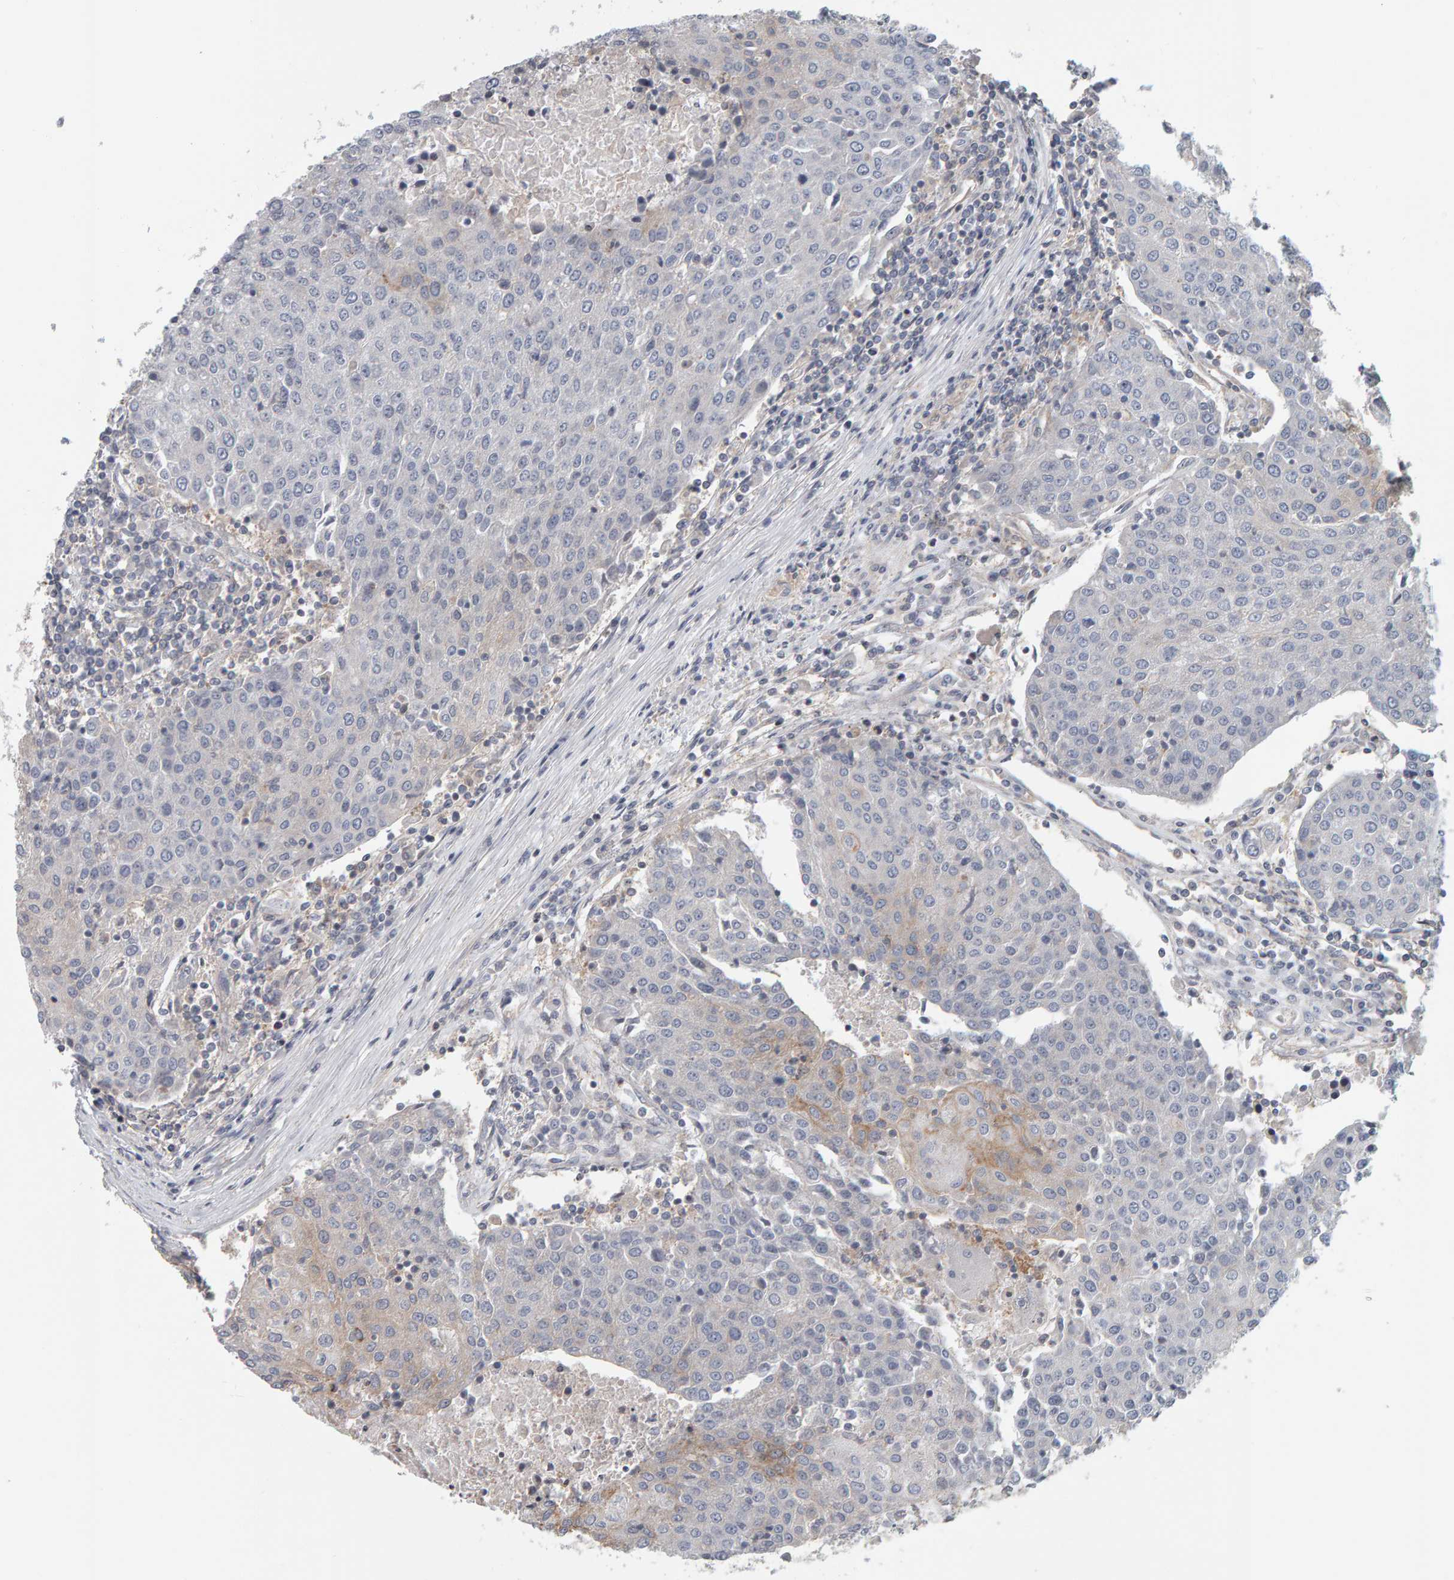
{"staining": {"intensity": "weak", "quantity": "<25%", "location": "cytoplasmic/membranous"}, "tissue": "urothelial cancer", "cell_type": "Tumor cells", "image_type": "cancer", "snomed": [{"axis": "morphology", "description": "Urothelial carcinoma, High grade"}, {"axis": "topography", "description": "Urinary bladder"}], "caption": "This is an IHC photomicrograph of high-grade urothelial carcinoma. There is no positivity in tumor cells.", "gene": "C9orf72", "patient": {"sex": "female", "age": 85}}